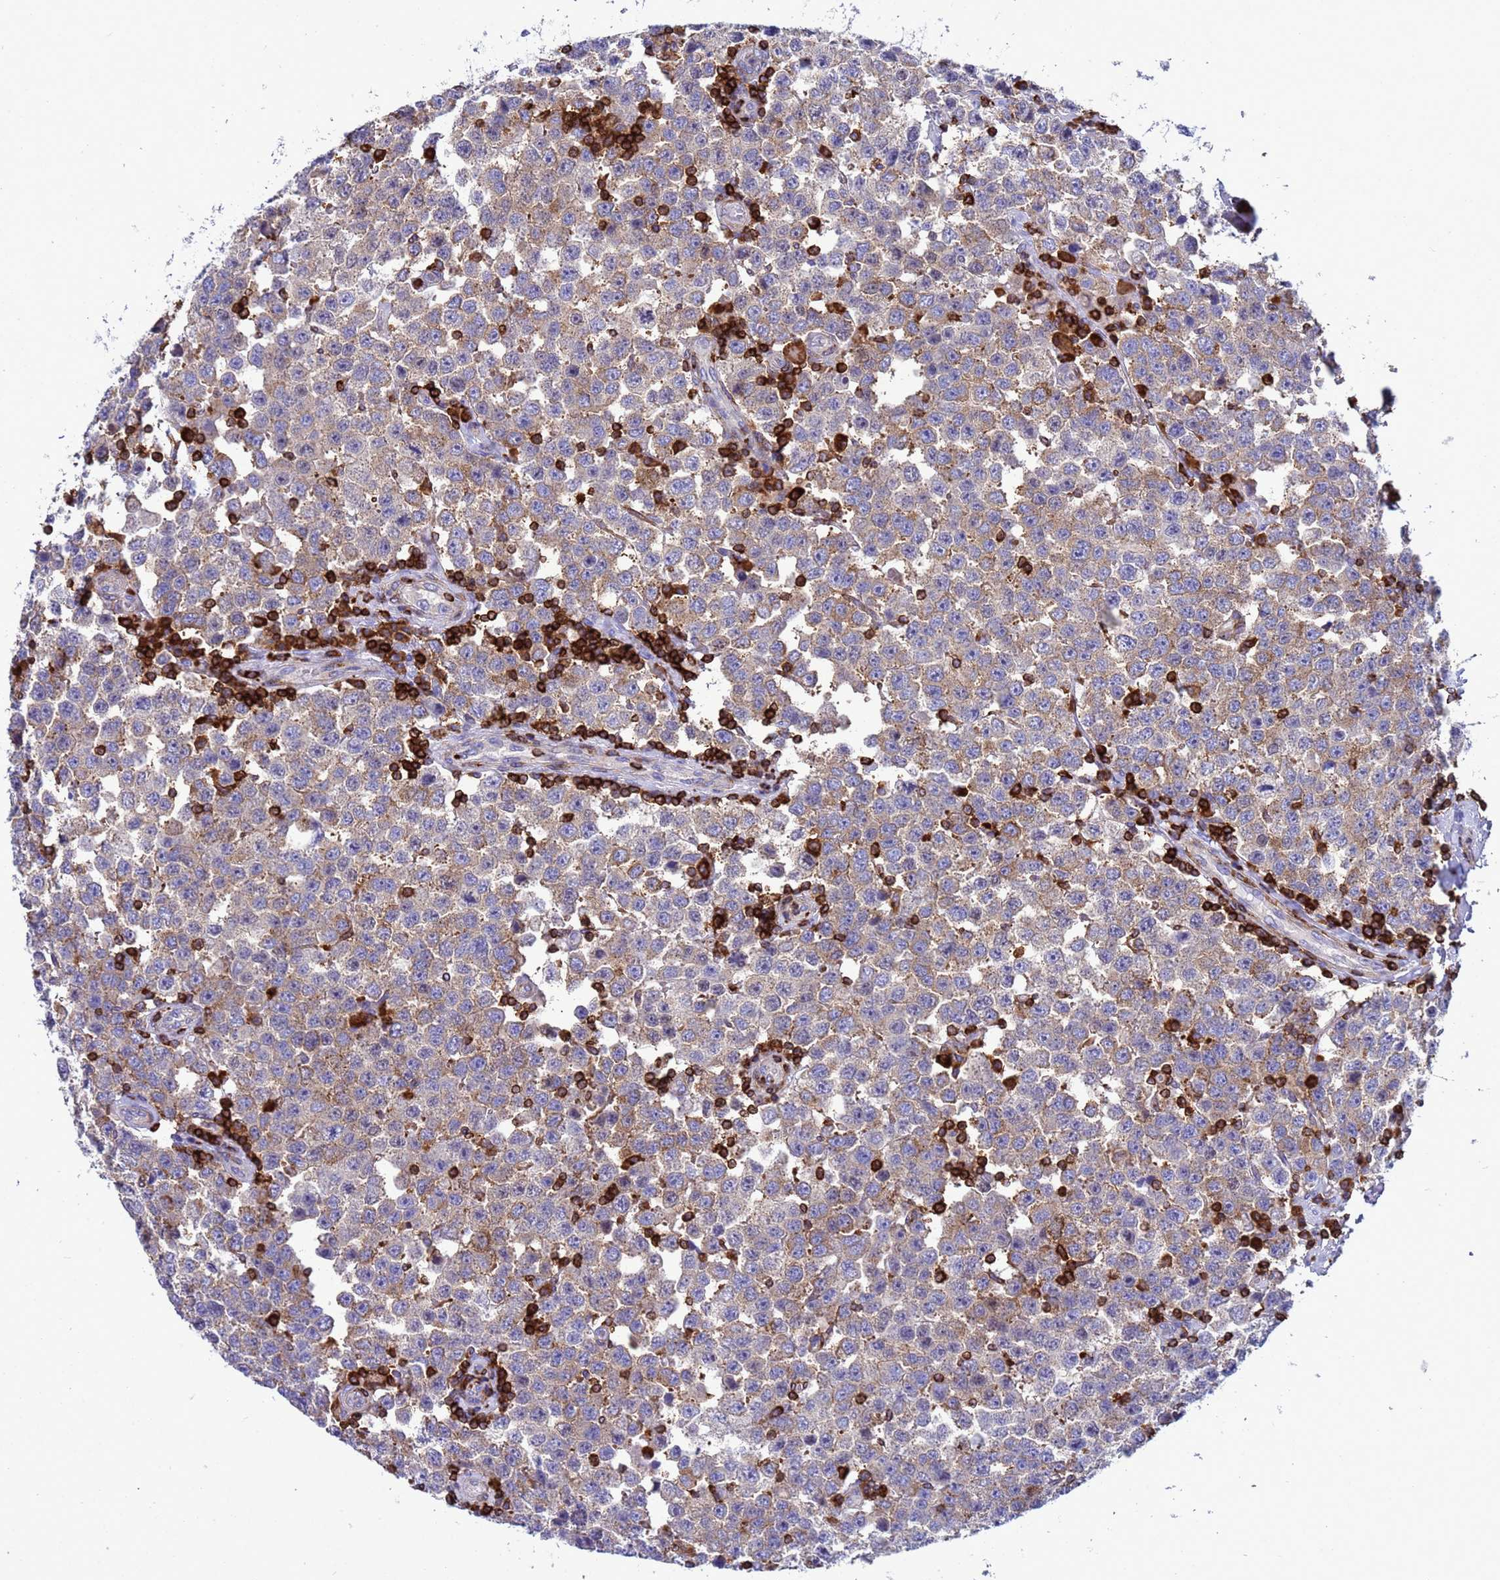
{"staining": {"intensity": "weak", "quantity": ">75%", "location": "cytoplasmic/membranous"}, "tissue": "testis cancer", "cell_type": "Tumor cells", "image_type": "cancer", "snomed": [{"axis": "morphology", "description": "Seminoma, NOS"}, {"axis": "topography", "description": "Testis"}], "caption": "High-magnification brightfield microscopy of testis cancer stained with DAB (brown) and counterstained with hematoxylin (blue). tumor cells exhibit weak cytoplasmic/membranous positivity is appreciated in about>75% of cells.", "gene": "EZR", "patient": {"sex": "male", "age": 28}}